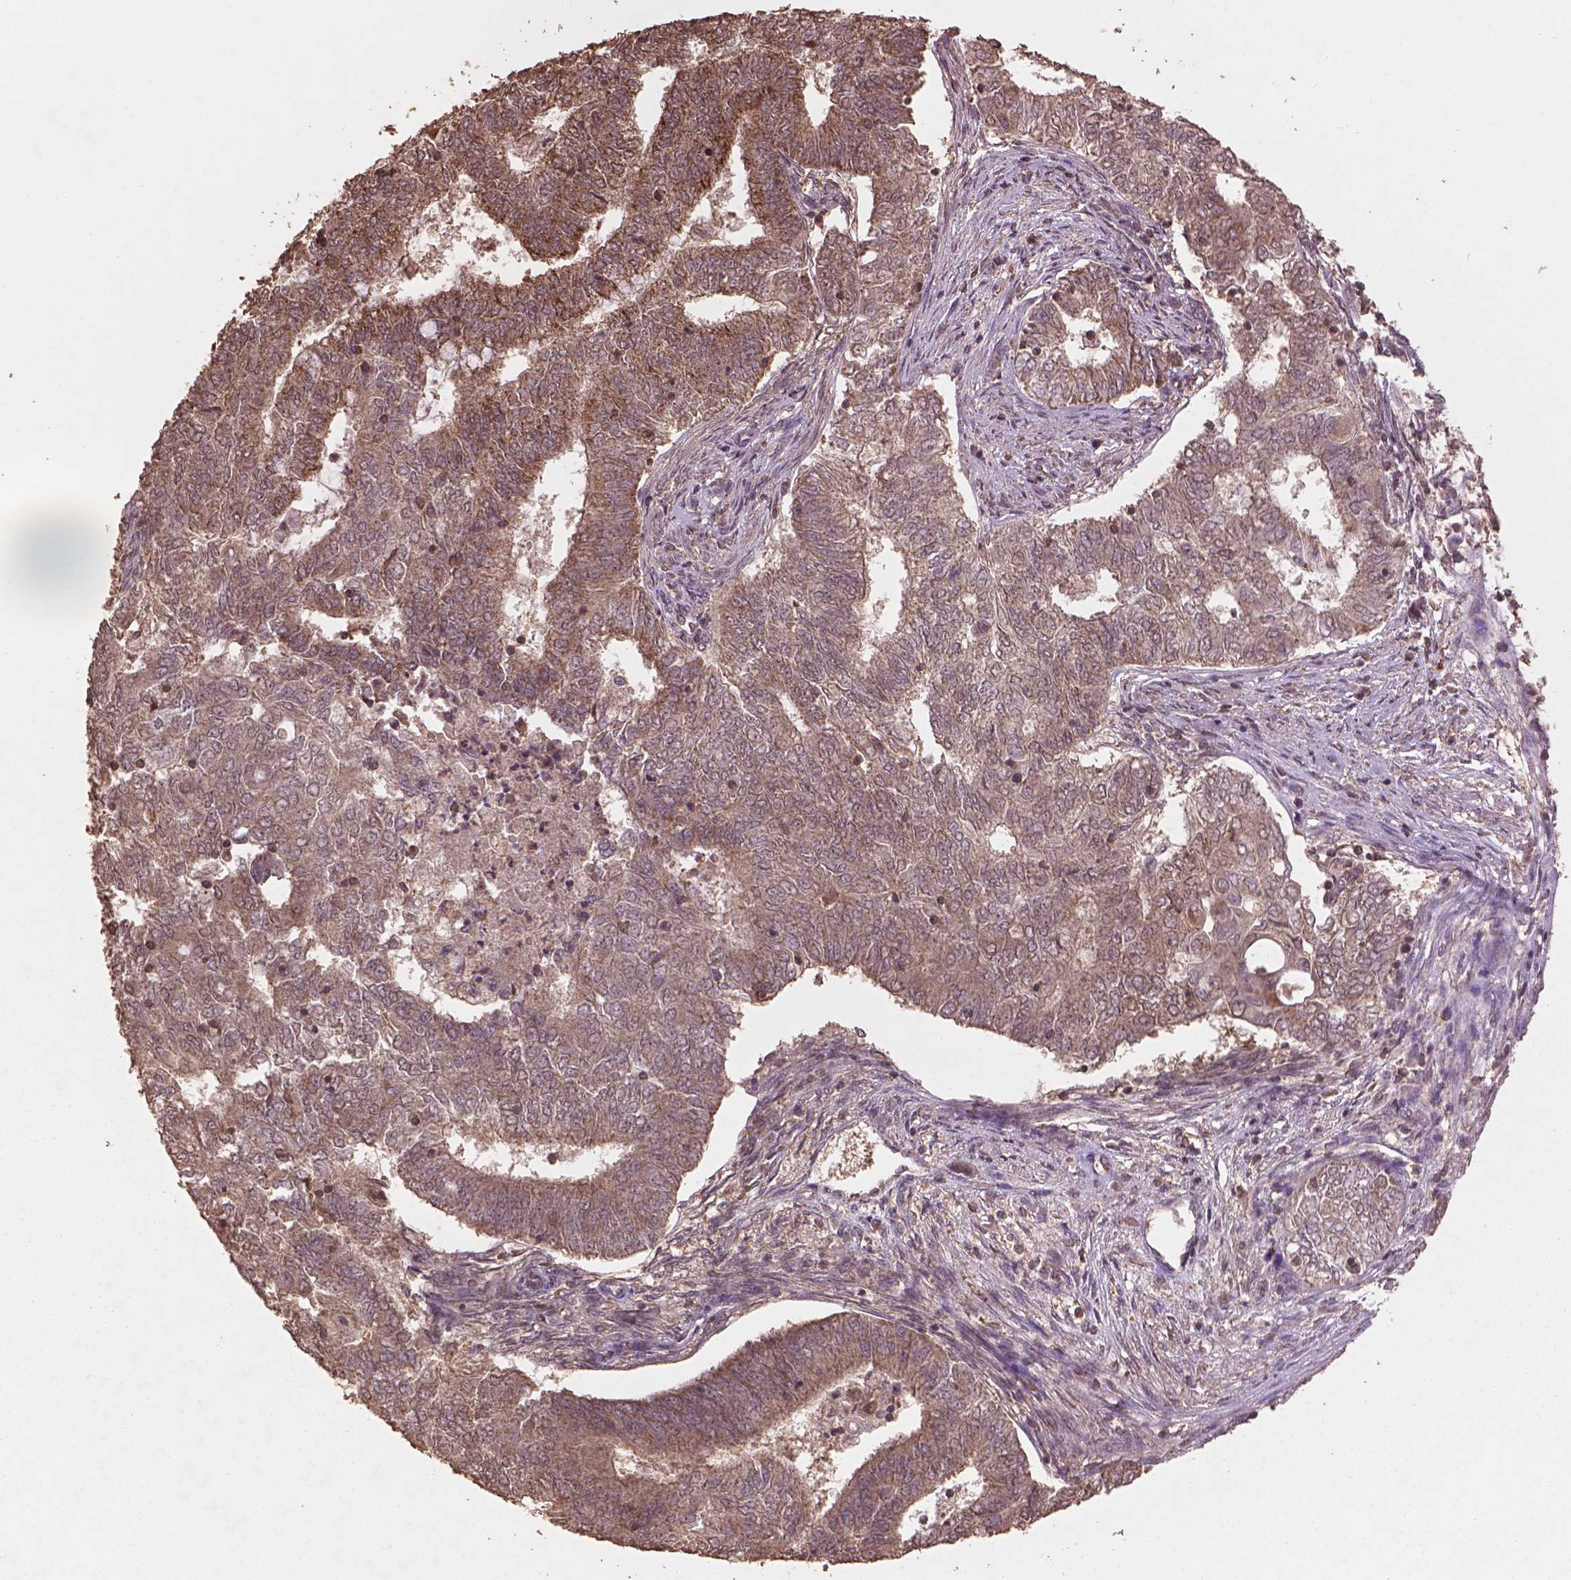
{"staining": {"intensity": "weak", "quantity": ">75%", "location": "cytoplasmic/membranous"}, "tissue": "endometrial cancer", "cell_type": "Tumor cells", "image_type": "cancer", "snomed": [{"axis": "morphology", "description": "Adenocarcinoma, NOS"}, {"axis": "topography", "description": "Endometrium"}], "caption": "Weak cytoplasmic/membranous positivity is seen in approximately >75% of tumor cells in endometrial cancer.", "gene": "BABAM1", "patient": {"sex": "female", "age": 62}}